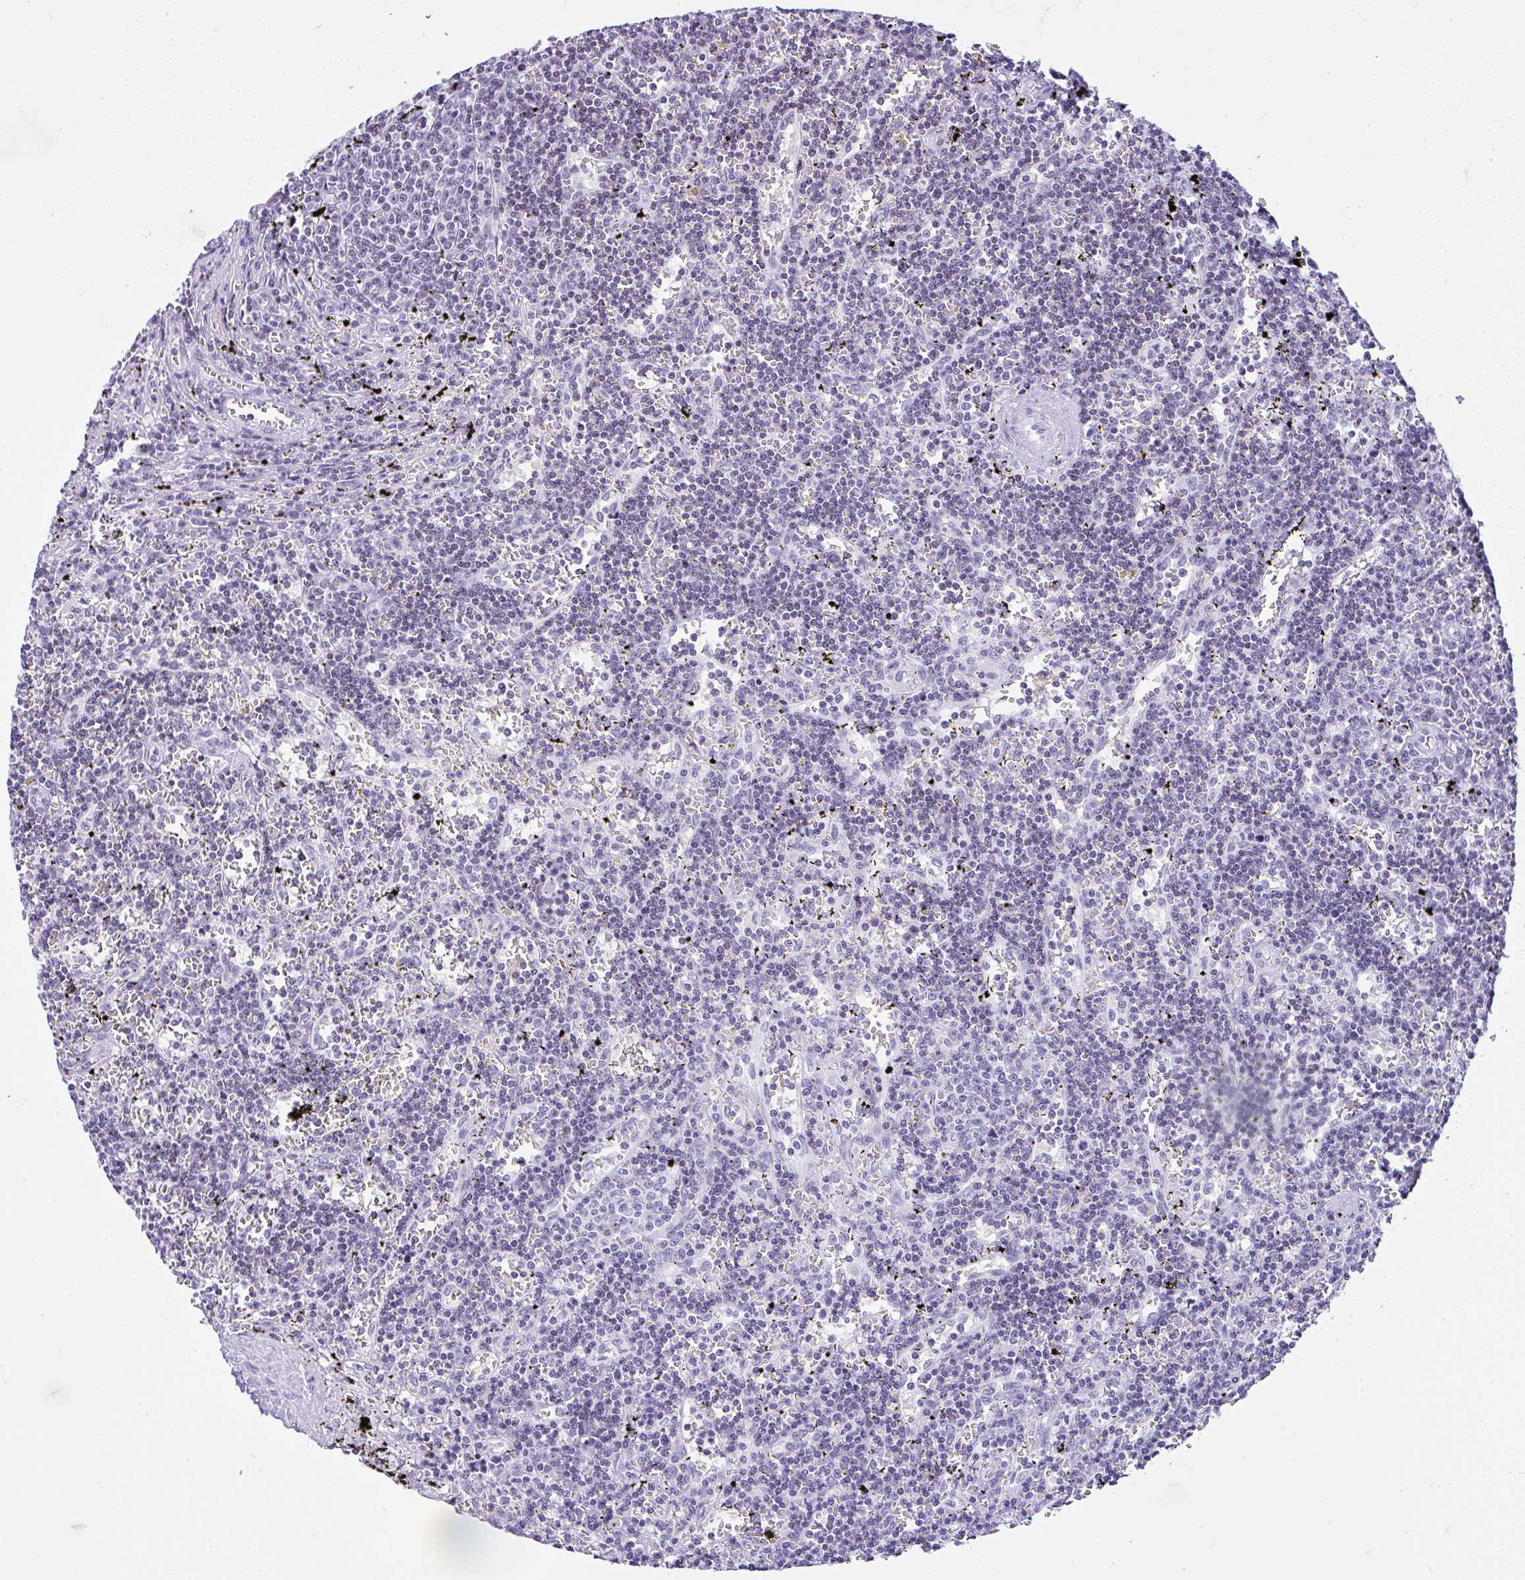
{"staining": {"intensity": "negative", "quantity": "none", "location": "none"}, "tissue": "lymphoma", "cell_type": "Tumor cells", "image_type": "cancer", "snomed": [{"axis": "morphology", "description": "Malignant lymphoma, non-Hodgkin's type, Low grade"}, {"axis": "topography", "description": "Spleen"}], "caption": "Human malignant lymphoma, non-Hodgkin's type (low-grade) stained for a protein using IHC reveals no positivity in tumor cells.", "gene": "KRT27", "patient": {"sex": "male", "age": 60}}